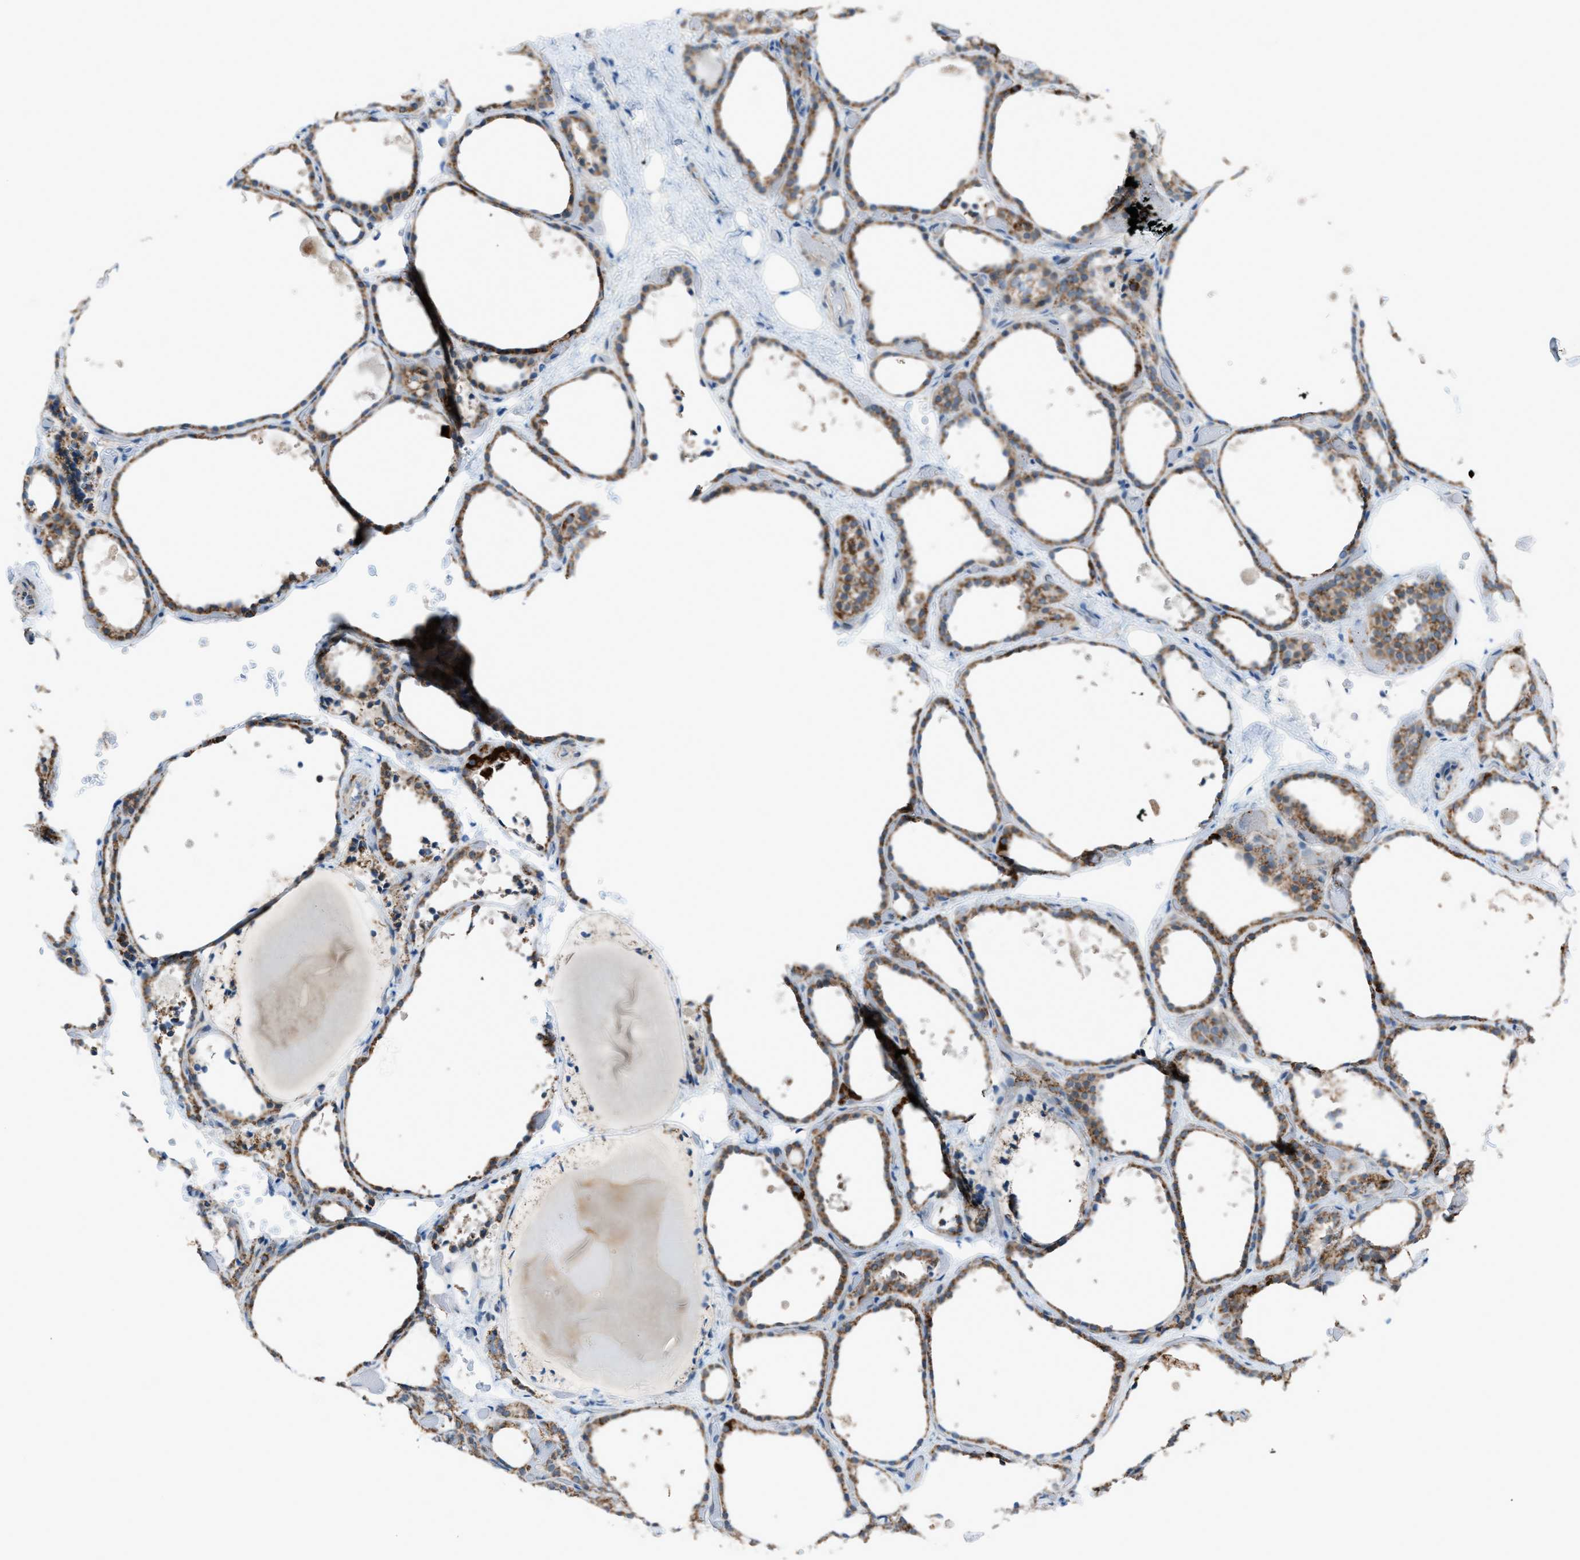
{"staining": {"intensity": "moderate", "quantity": ">75%", "location": "cytoplasmic/membranous"}, "tissue": "thyroid gland", "cell_type": "Glandular cells", "image_type": "normal", "snomed": [{"axis": "morphology", "description": "Normal tissue, NOS"}, {"axis": "topography", "description": "Thyroid gland"}], "caption": "Protein staining displays moderate cytoplasmic/membranous positivity in about >75% of glandular cells in benign thyroid gland.", "gene": "SRM", "patient": {"sex": "female", "age": 44}}